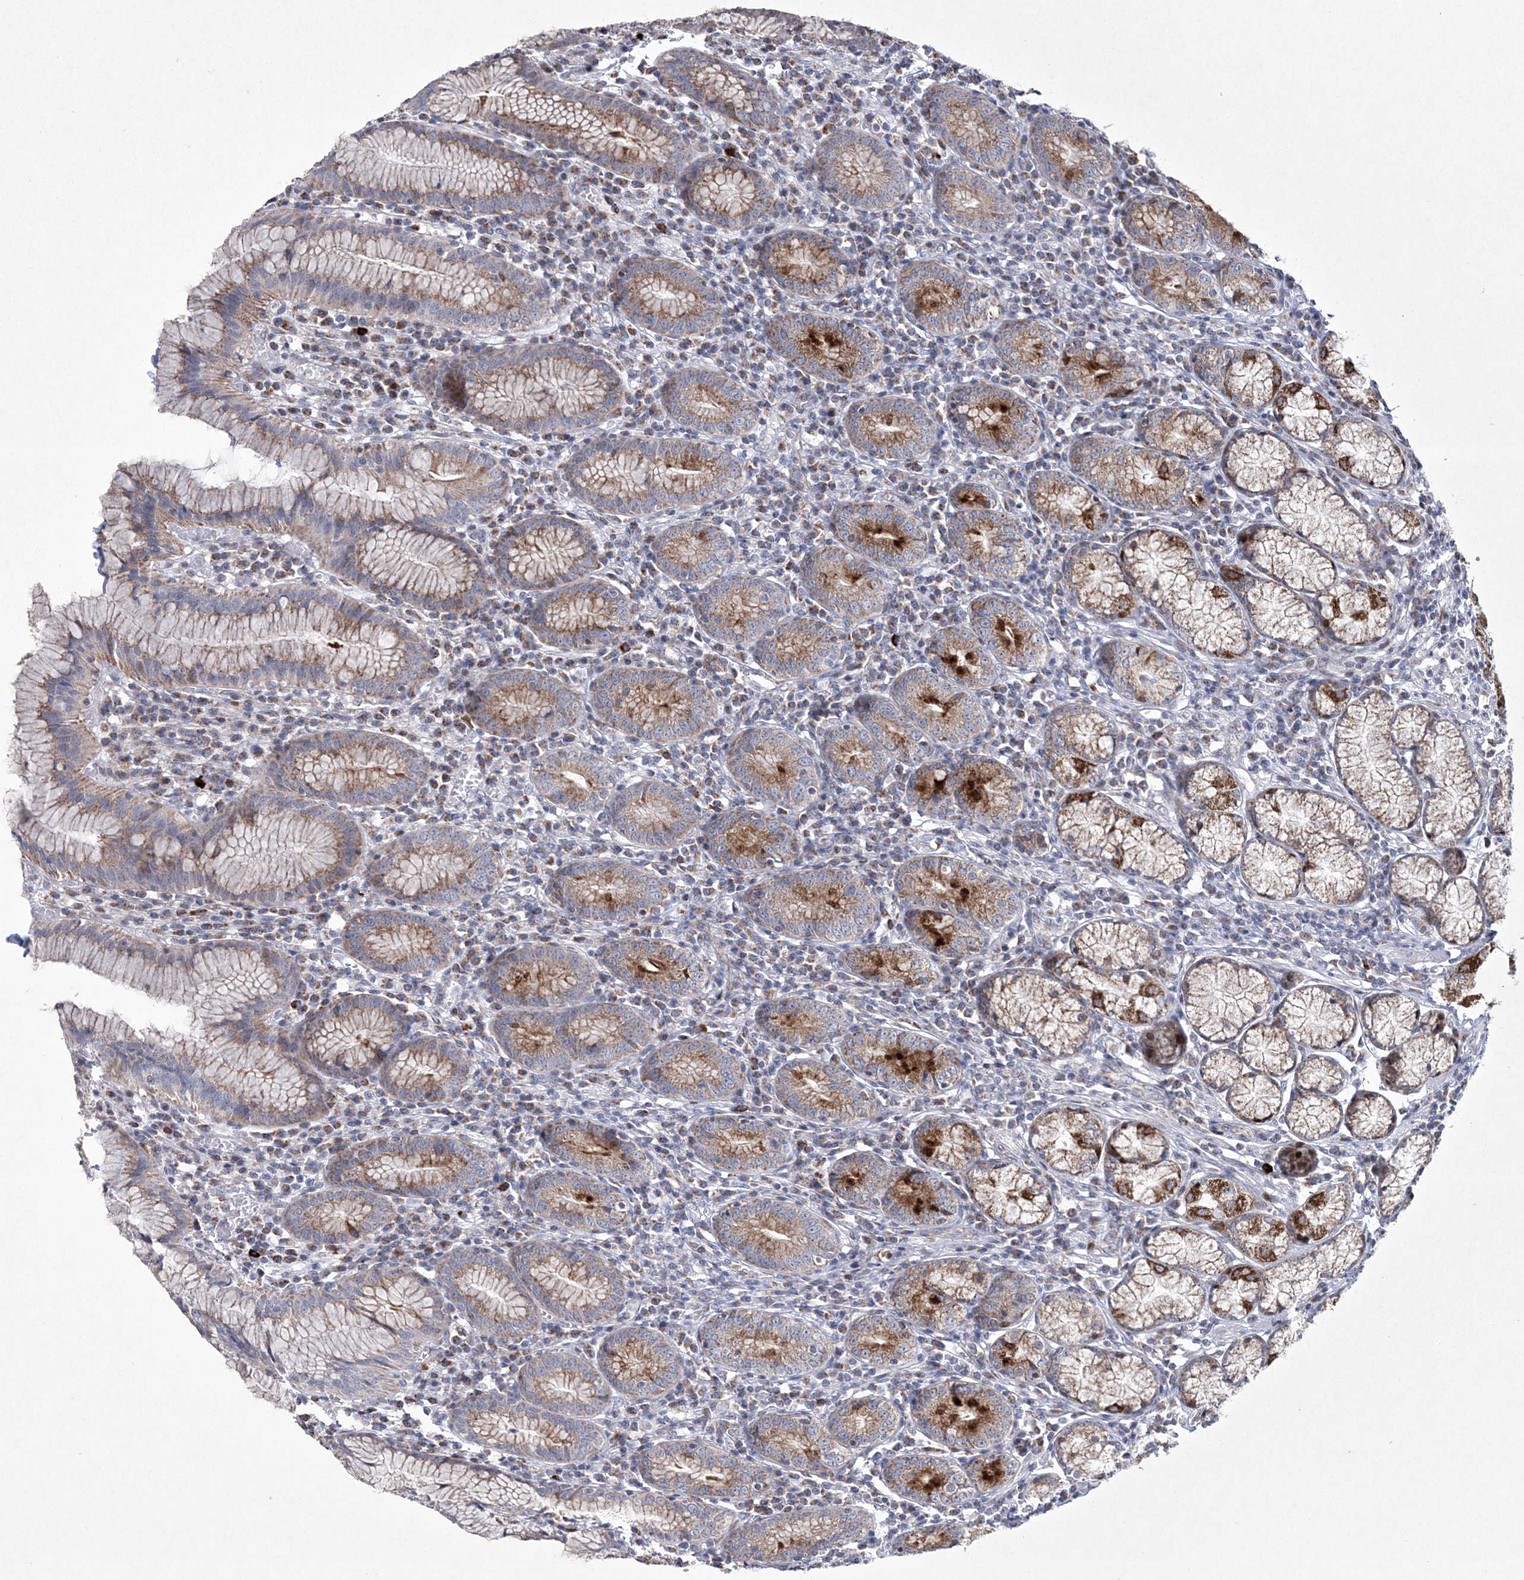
{"staining": {"intensity": "strong", "quantity": ">75%", "location": "cytoplasmic/membranous"}, "tissue": "stomach", "cell_type": "Glandular cells", "image_type": "normal", "snomed": [{"axis": "morphology", "description": "Normal tissue, NOS"}, {"axis": "topography", "description": "Stomach"}], "caption": "A high-resolution micrograph shows immunohistochemistry (IHC) staining of normal stomach, which demonstrates strong cytoplasmic/membranous expression in about >75% of glandular cells.", "gene": "CES4A", "patient": {"sex": "male", "age": 55}}